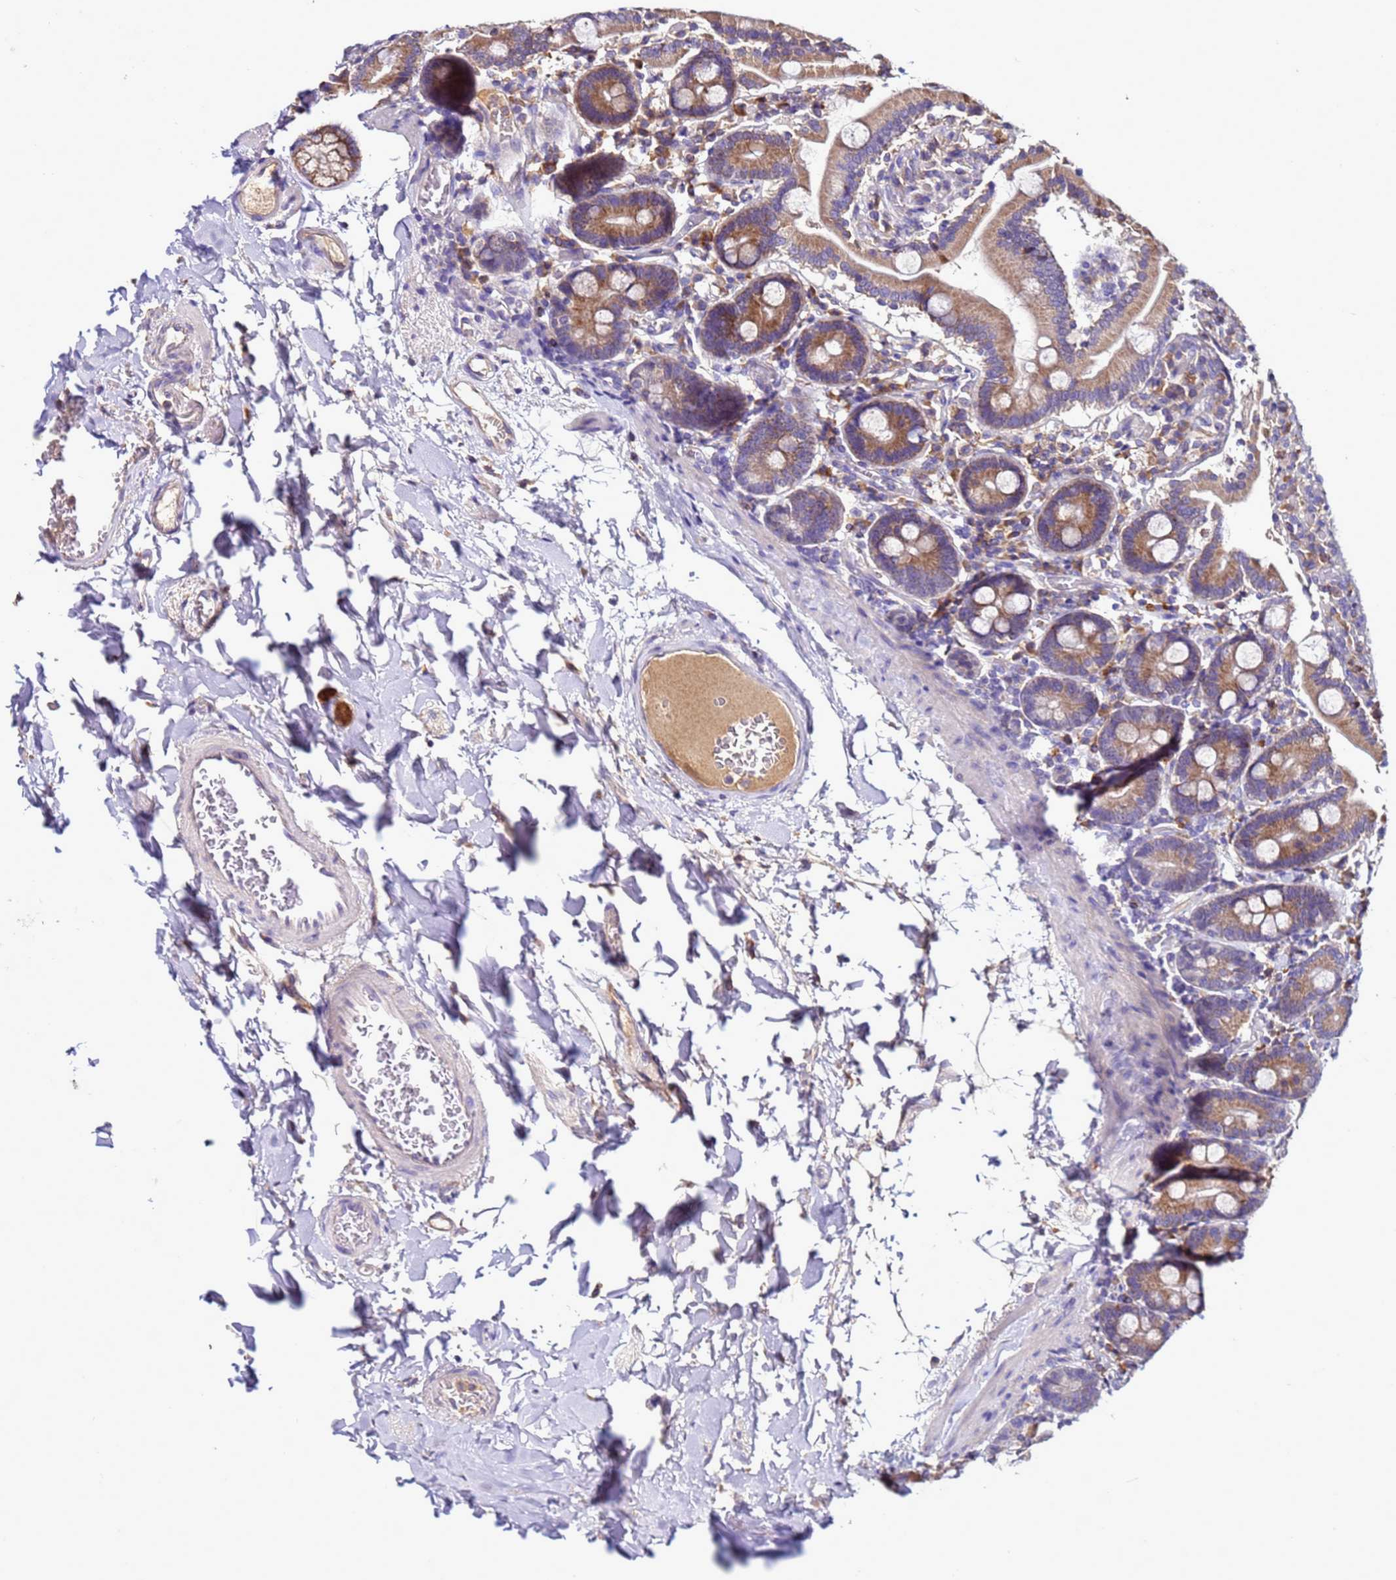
{"staining": {"intensity": "moderate", "quantity": ">75%", "location": "cytoplasmic/membranous"}, "tissue": "duodenum", "cell_type": "Glandular cells", "image_type": "normal", "snomed": [{"axis": "morphology", "description": "Normal tissue, NOS"}, {"axis": "topography", "description": "Duodenum"}], "caption": "IHC histopathology image of unremarkable duodenum stained for a protein (brown), which displays medium levels of moderate cytoplasmic/membranous expression in approximately >75% of glandular cells.", "gene": "ANTKMT", "patient": {"sex": "male", "age": 55}}